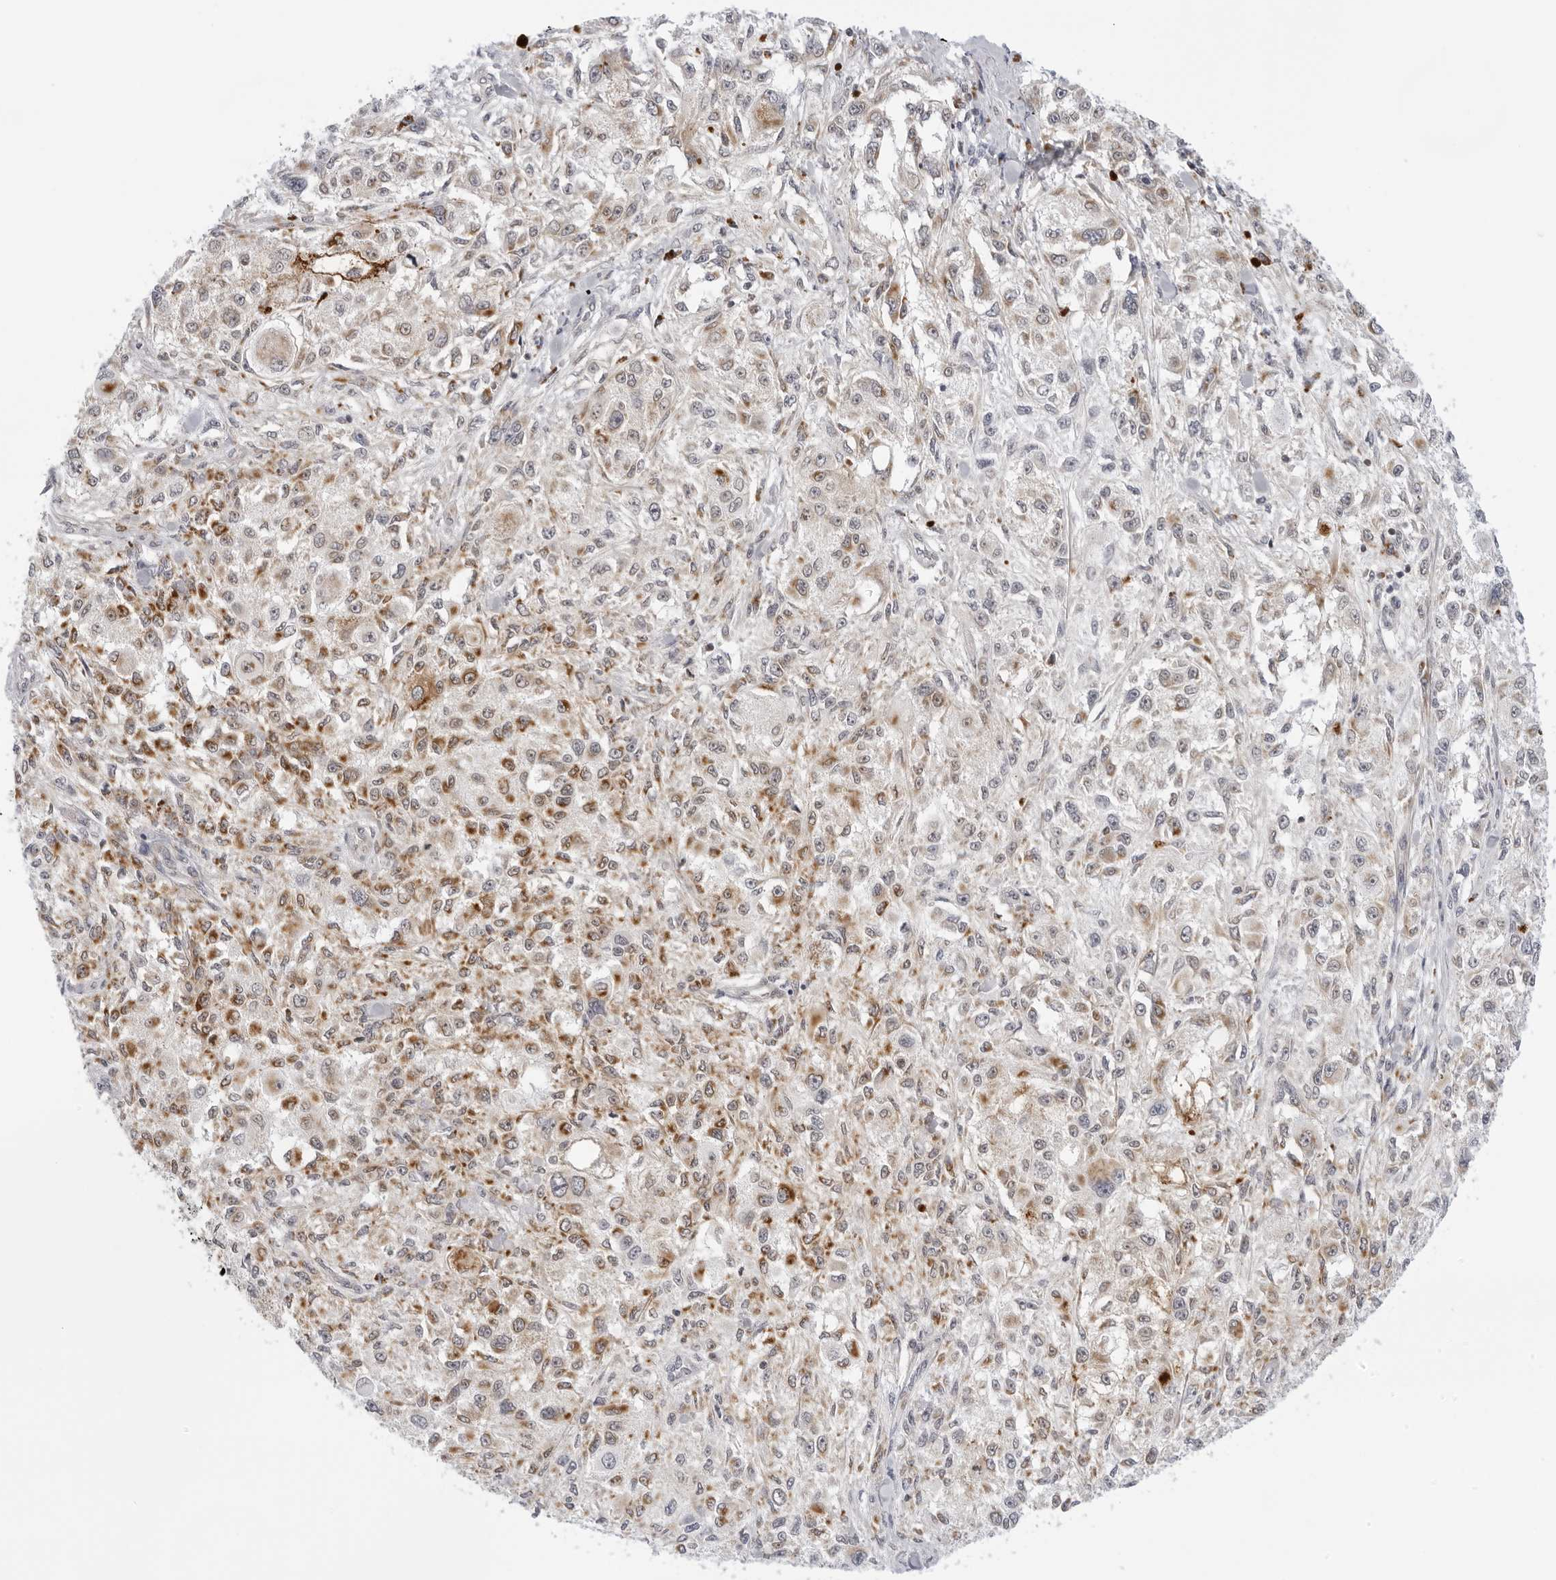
{"staining": {"intensity": "moderate", "quantity": ">75%", "location": "cytoplasmic/membranous"}, "tissue": "melanoma", "cell_type": "Tumor cells", "image_type": "cancer", "snomed": [{"axis": "morphology", "description": "Necrosis, NOS"}, {"axis": "morphology", "description": "Malignant melanoma, NOS"}, {"axis": "topography", "description": "Skin"}], "caption": "This micrograph exhibits melanoma stained with IHC to label a protein in brown. The cytoplasmic/membranous of tumor cells show moderate positivity for the protein. Nuclei are counter-stained blue.", "gene": "CIART", "patient": {"sex": "female", "age": 87}}